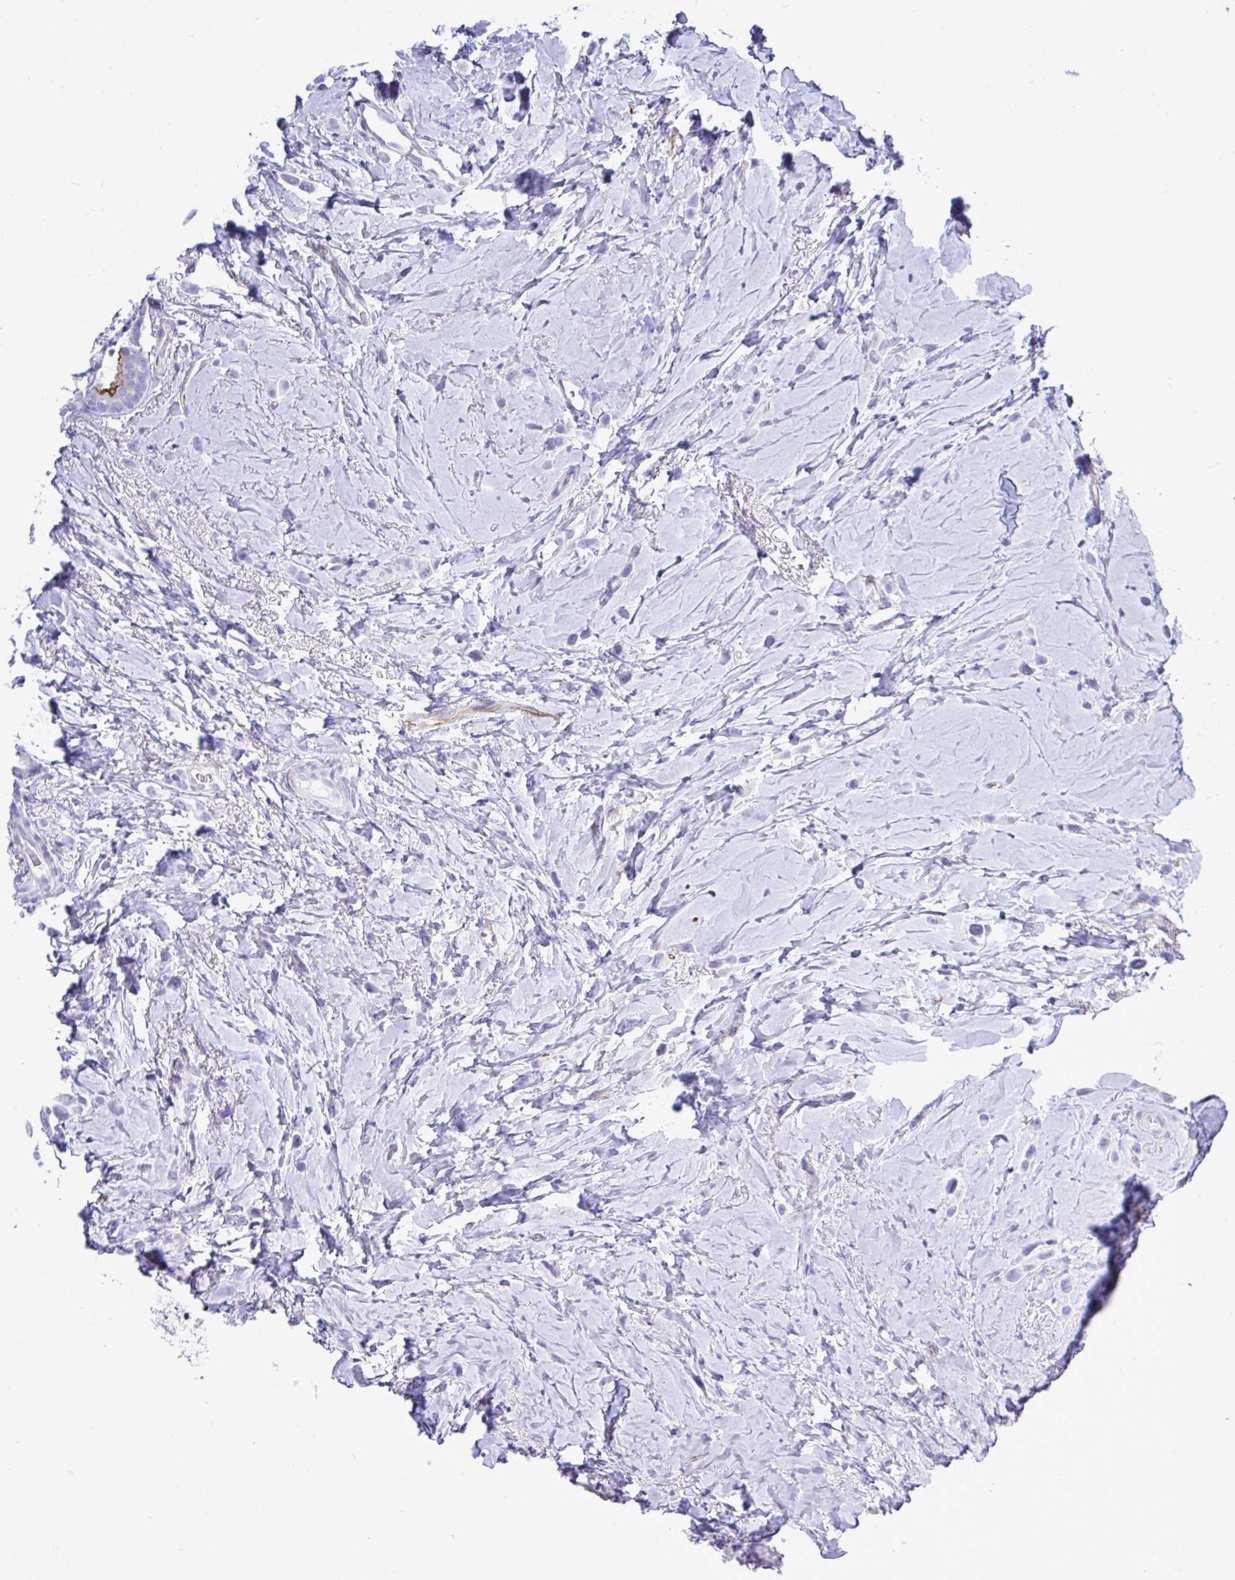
{"staining": {"intensity": "negative", "quantity": "none", "location": "none"}, "tissue": "breast cancer", "cell_type": "Tumor cells", "image_type": "cancer", "snomed": [{"axis": "morphology", "description": "Lobular carcinoma"}, {"axis": "topography", "description": "Breast"}], "caption": "The micrograph reveals no staining of tumor cells in lobular carcinoma (breast).", "gene": "ABCG2", "patient": {"sex": "female", "age": 66}}